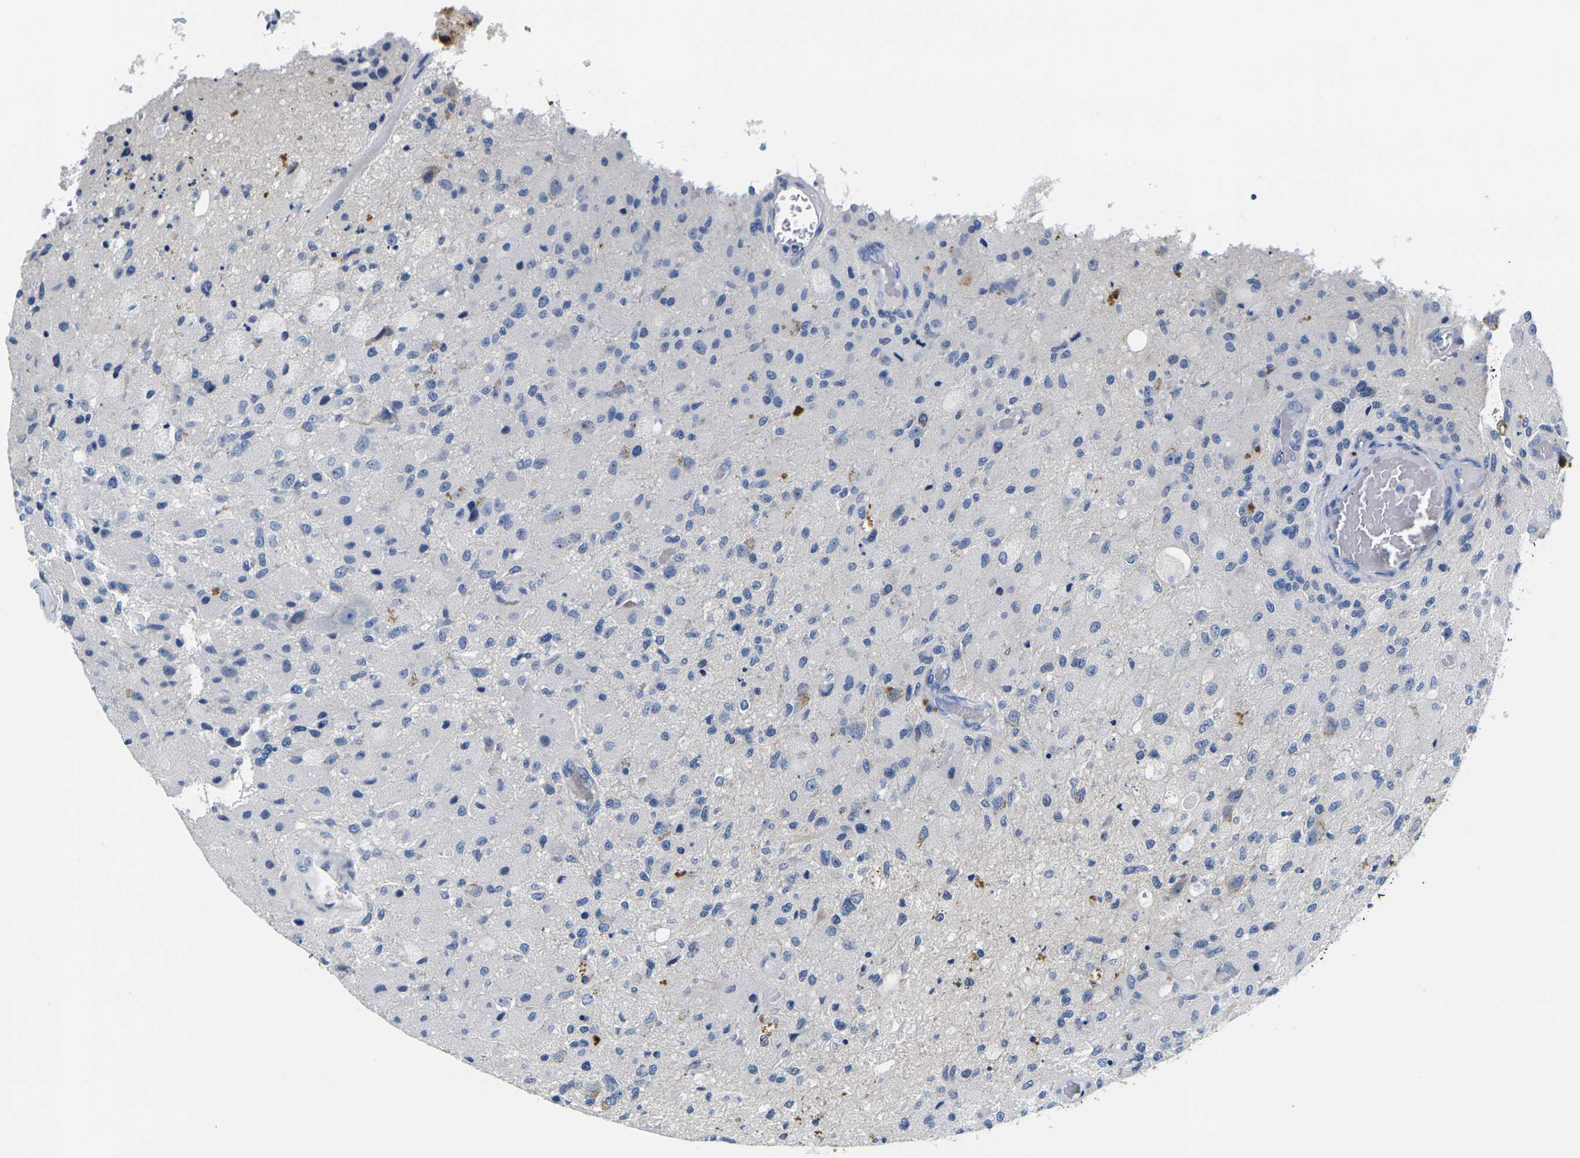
{"staining": {"intensity": "negative", "quantity": "none", "location": "none"}, "tissue": "glioma", "cell_type": "Tumor cells", "image_type": "cancer", "snomed": [{"axis": "morphology", "description": "Normal tissue, NOS"}, {"axis": "morphology", "description": "Glioma, malignant, High grade"}, {"axis": "topography", "description": "Cerebral cortex"}], "caption": "Glioma was stained to show a protein in brown. There is no significant positivity in tumor cells.", "gene": "NOCT", "patient": {"sex": "male", "age": 77}}